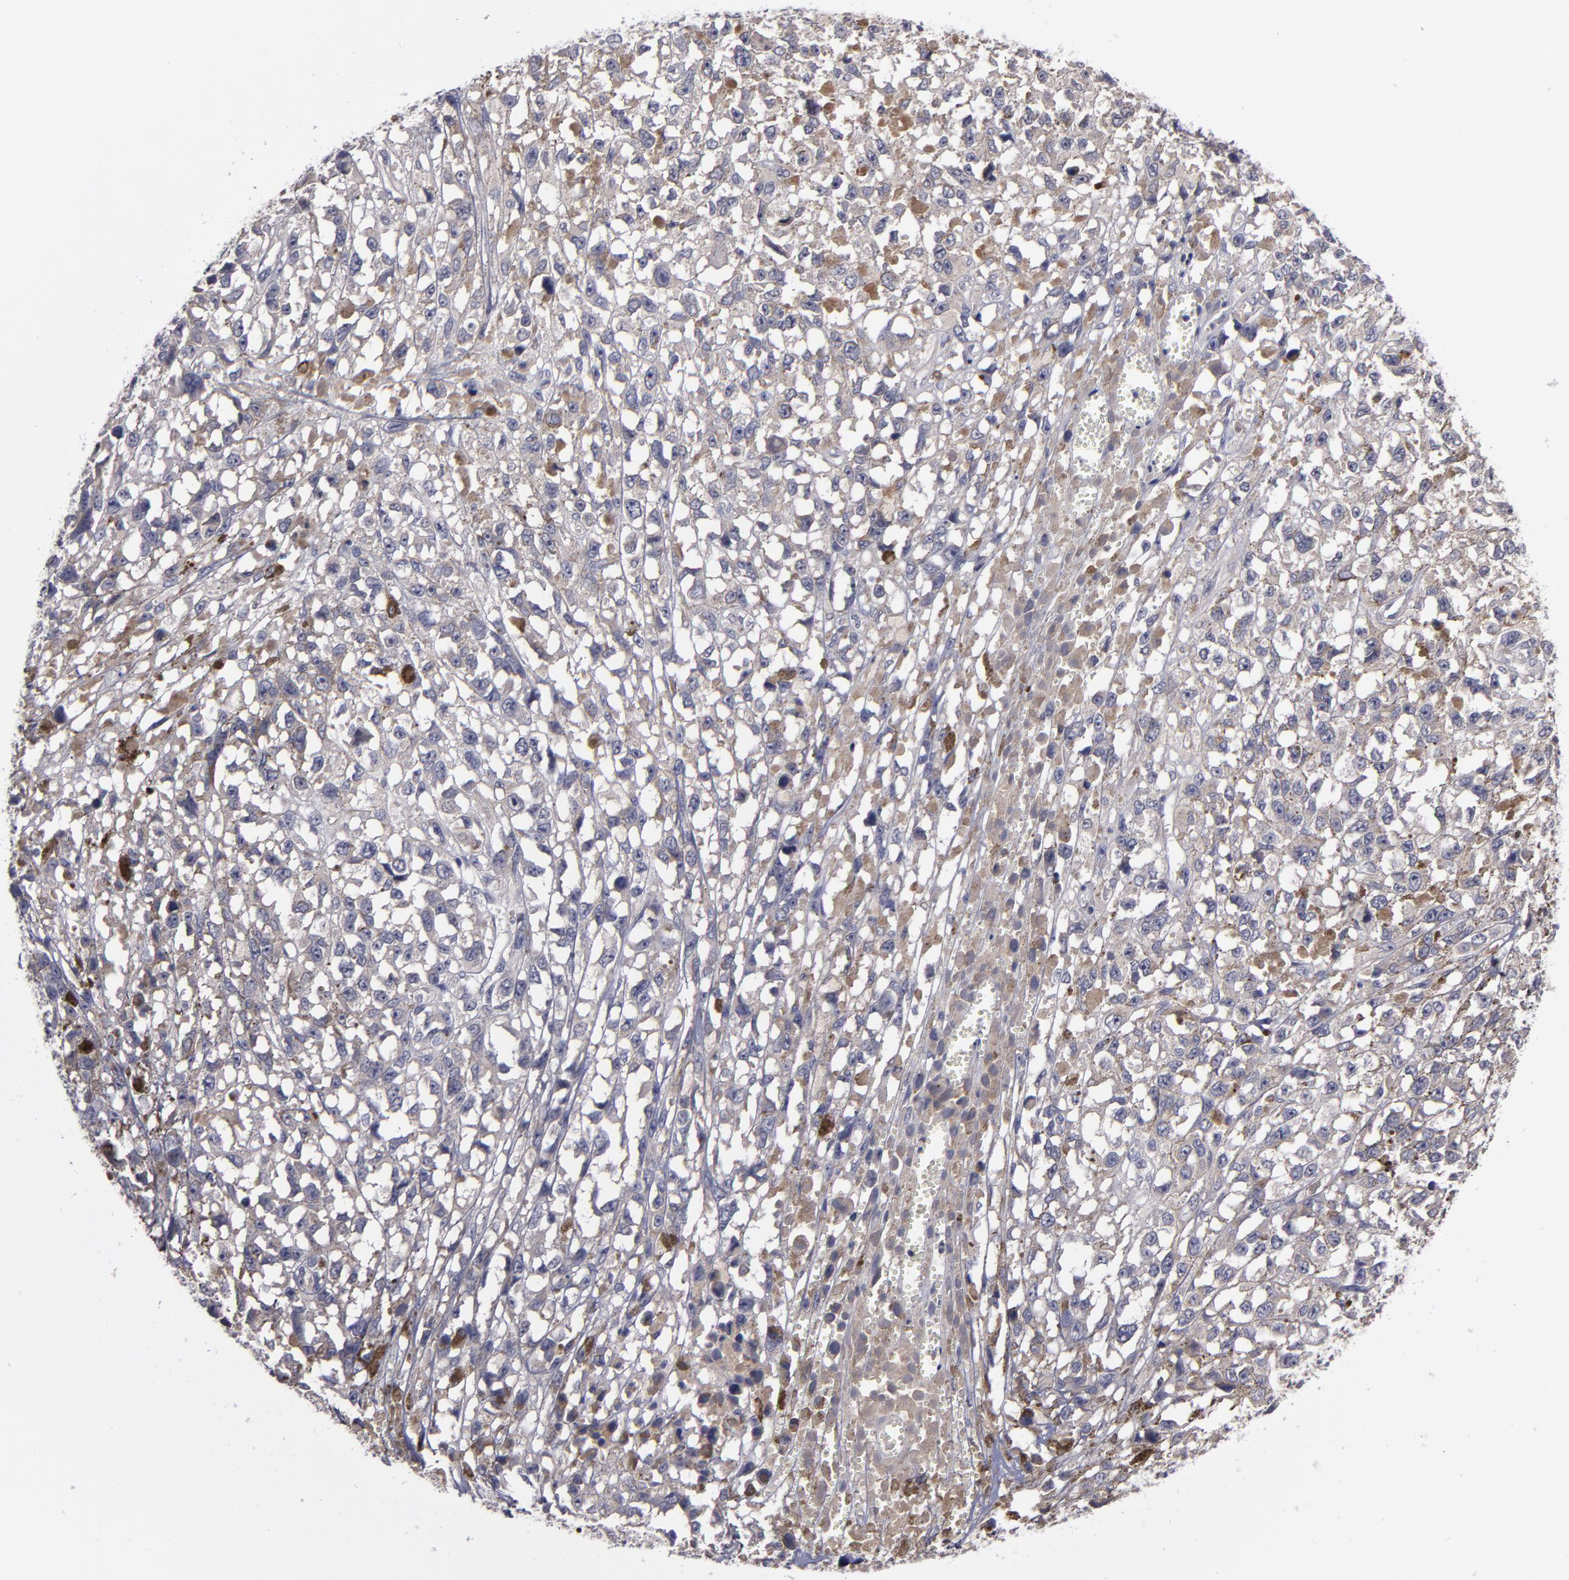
{"staining": {"intensity": "moderate", "quantity": "<25%", "location": "cytoplasmic/membranous"}, "tissue": "melanoma", "cell_type": "Tumor cells", "image_type": "cancer", "snomed": [{"axis": "morphology", "description": "Malignant melanoma, Metastatic site"}, {"axis": "topography", "description": "Lymph node"}], "caption": "Immunohistochemistry (IHC) photomicrograph of neoplastic tissue: malignant melanoma (metastatic site) stained using immunohistochemistry (IHC) demonstrates low levels of moderate protein expression localized specifically in the cytoplasmic/membranous of tumor cells, appearing as a cytoplasmic/membranous brown color.", "gene": "MMP11", "patient": {"sex": "male", "age": 59}}